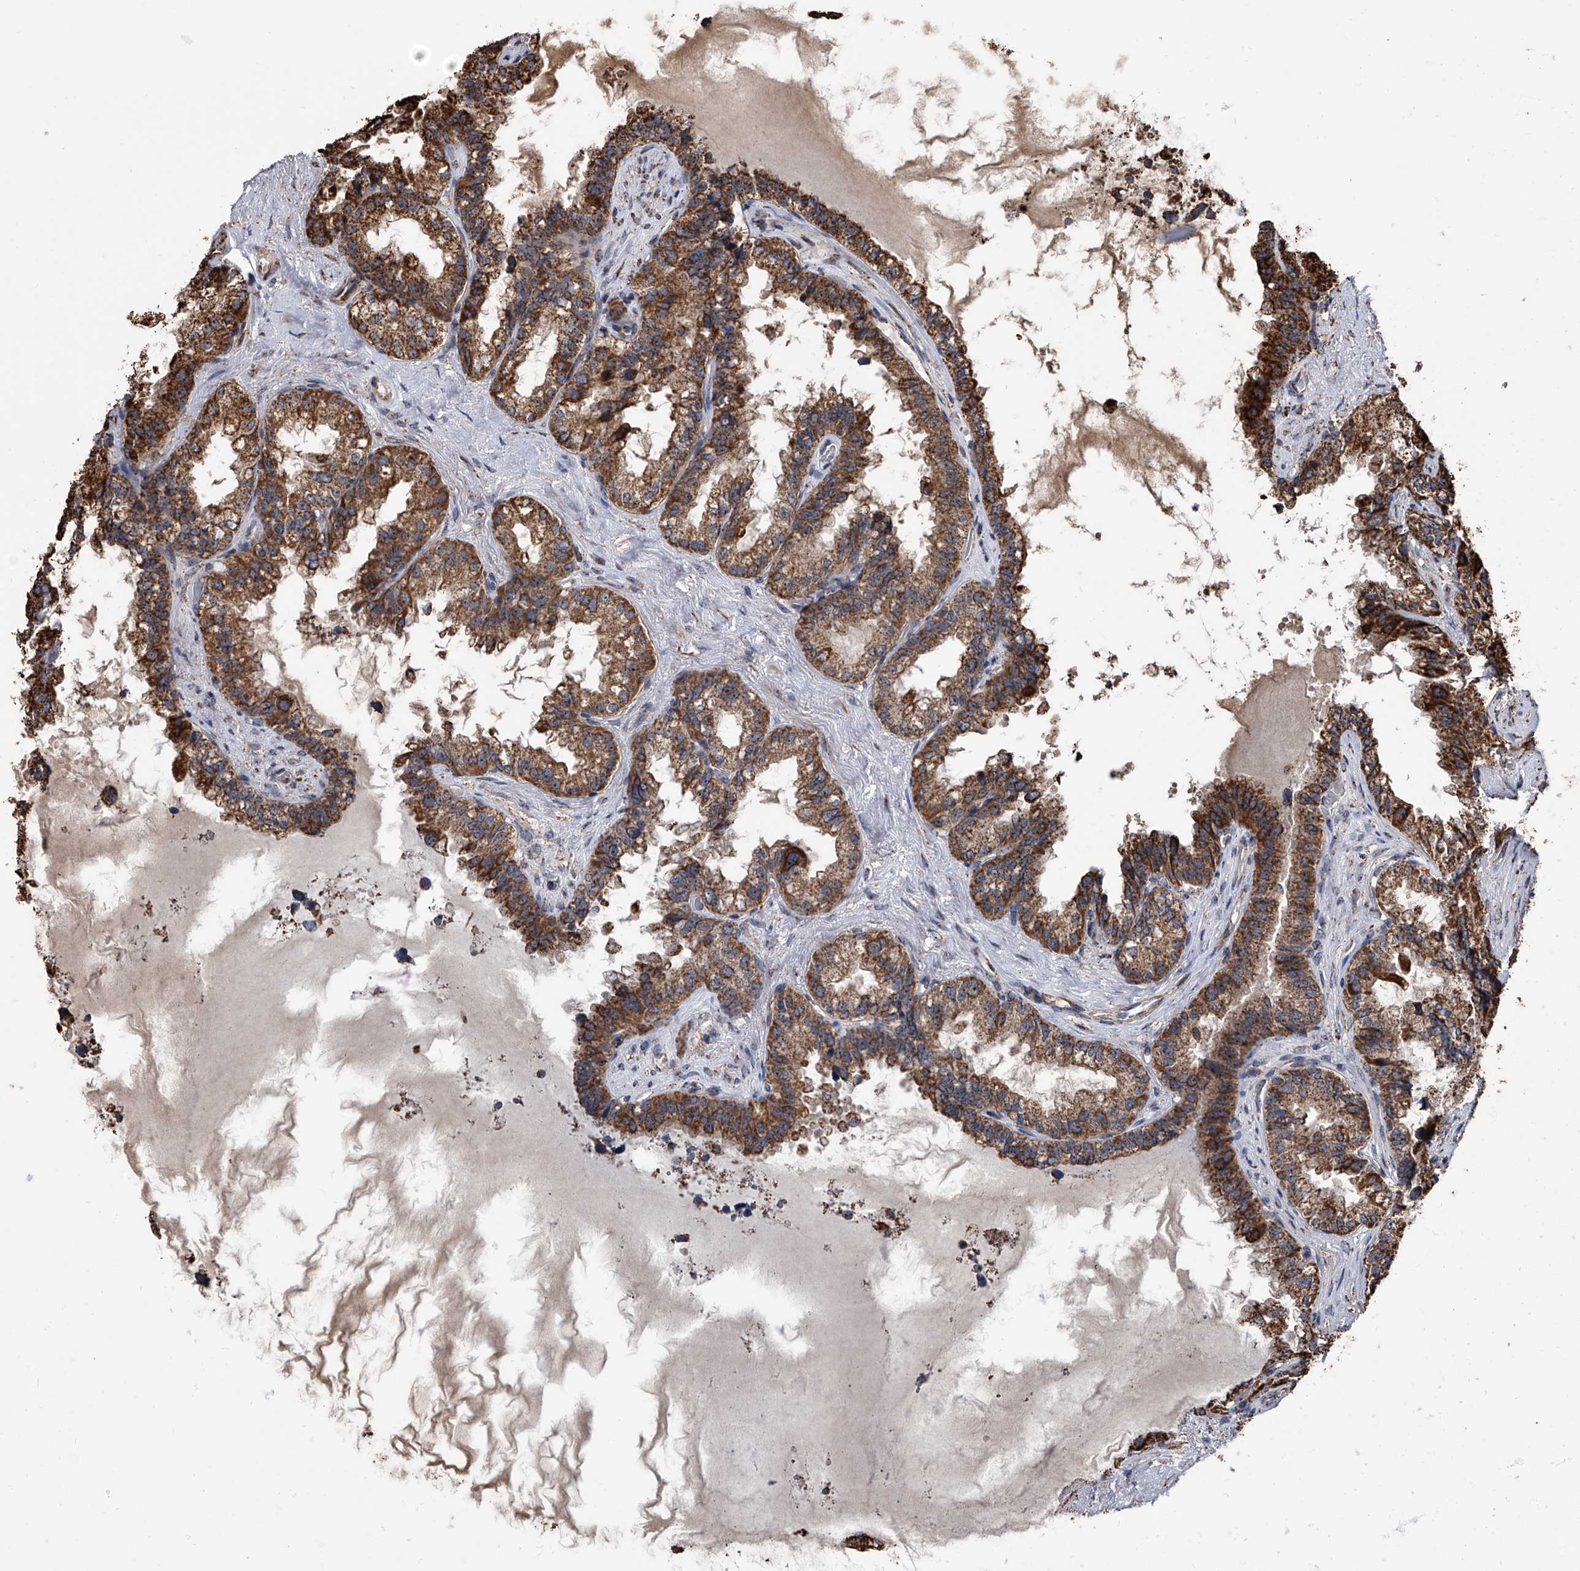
{"staining": {"intensity": "moderate", "quantity": ">75%", "location": "cytoplasmic/membranous"}, "tissue": "seminal vesicle", "cell_type": "Glandular cells", "image_type": "normal", "snomed": [{"axis": "morphology", "description": "Normal tissue, NOS"}, {"axis": "topography", "description": "Seminal veicle"}], "caption": "IHC staining of normal seminal vesicle, which demonstrates medium levels of moderate cytoplasmic/membranous staining in about >75% of glandular cells indicating moderate cytoplasmic/membranous protein staining. The staining was performed using DAB (brown) for protein detection and nuclei were counterstained in hematoxylin (blue).", "gene": "SMPDL3A", "patient": {"sex": "male", "age": 80}}